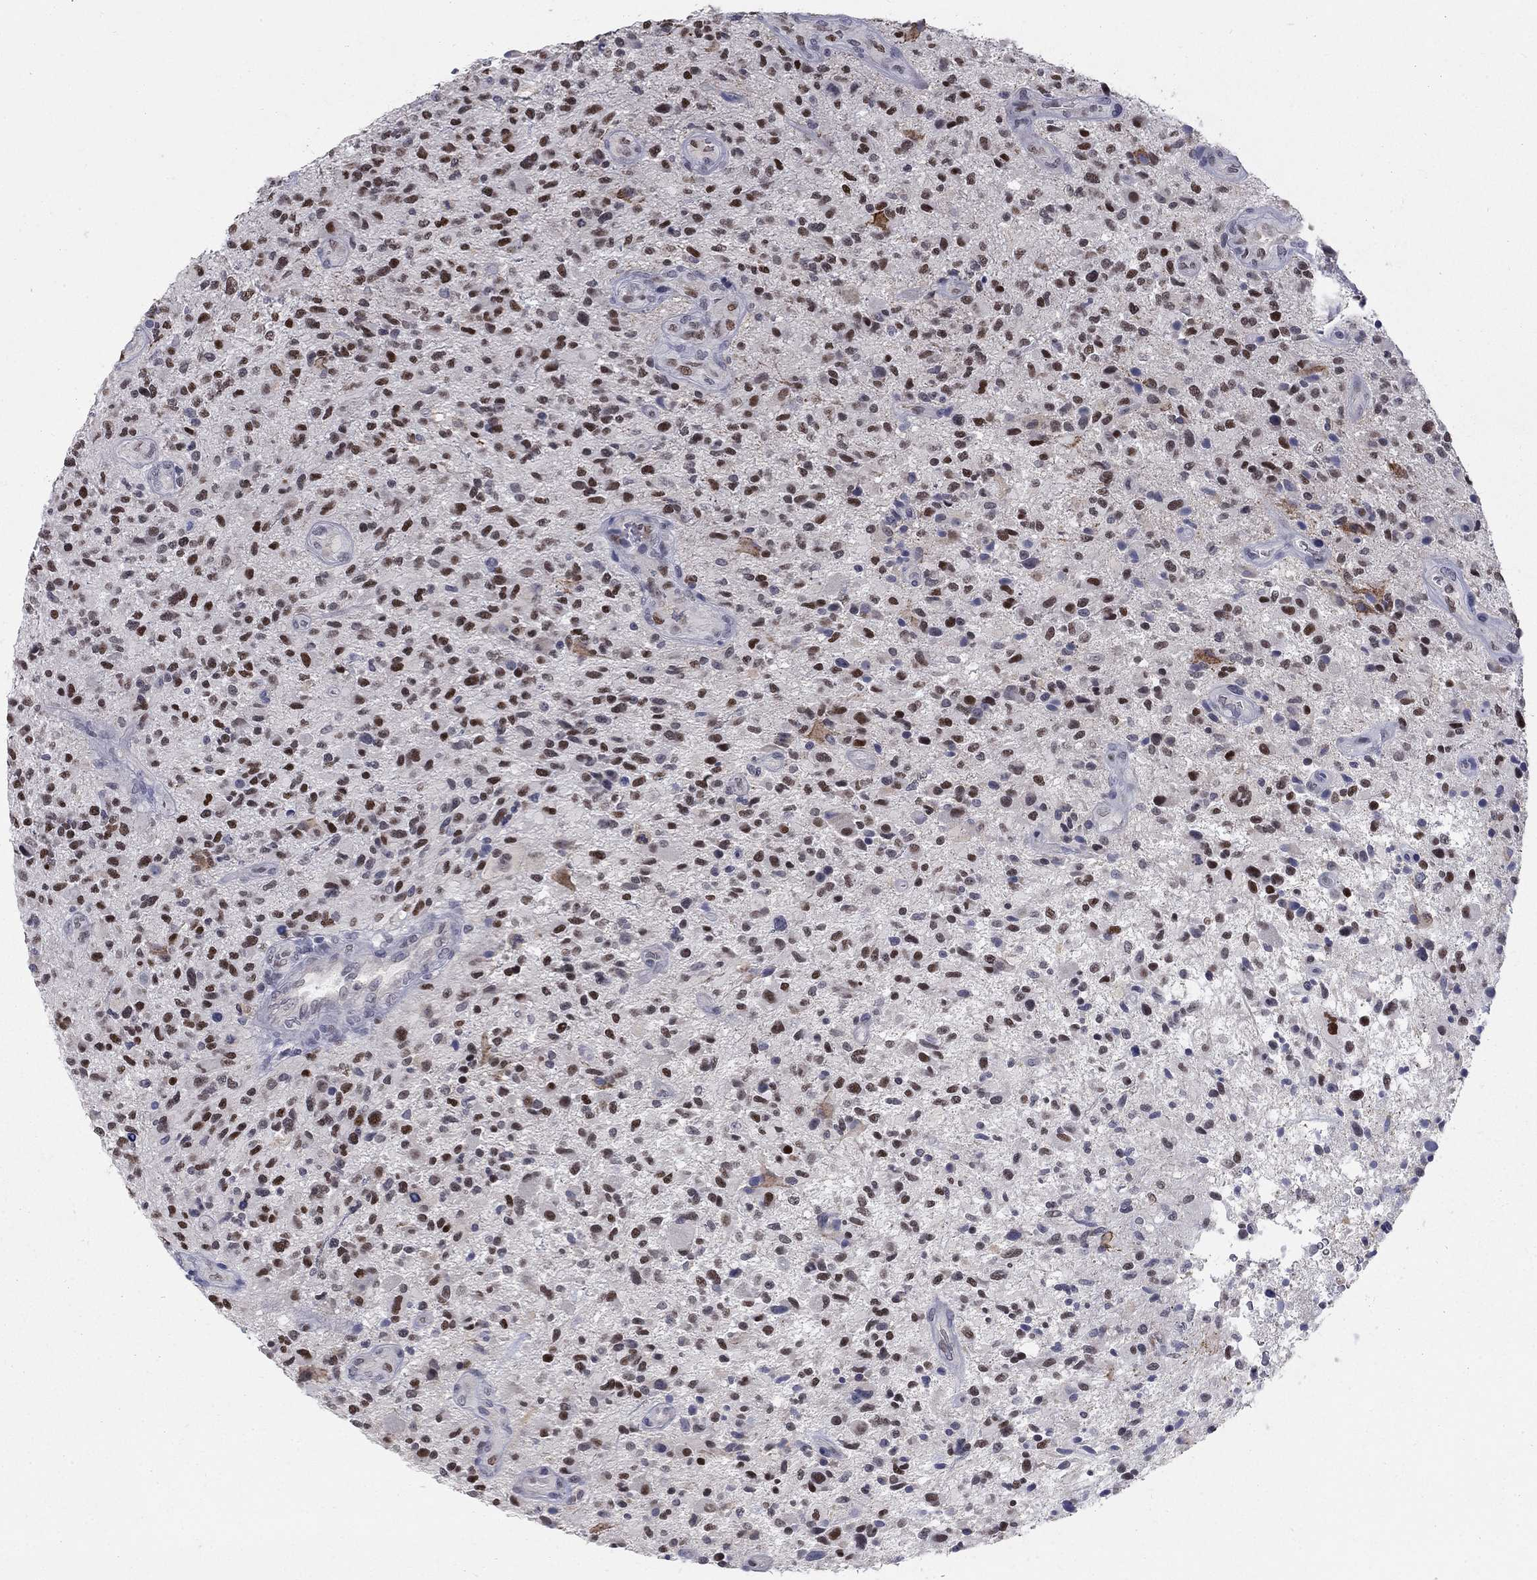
{"staining": {"intensity": "strong", "quantity": "25%-75%", "location": "nuclear"}, "tissue": "glioma", "cell_type": "Tumor cells", "image_type": "cancer", "snomed": [{"axis": "morphology", "description": "Glioma, malignant, High grade"}, {"axis": "topography", "description": "Brain"}], "caption": "High-grade glioma (malignant) stained with a brown dye demonstrates strong nuclear positive positivity in approximately 25%-75% of tumor cells.", "gene": "GCFC2", "patient": {"sex": "male", "age": 47}}